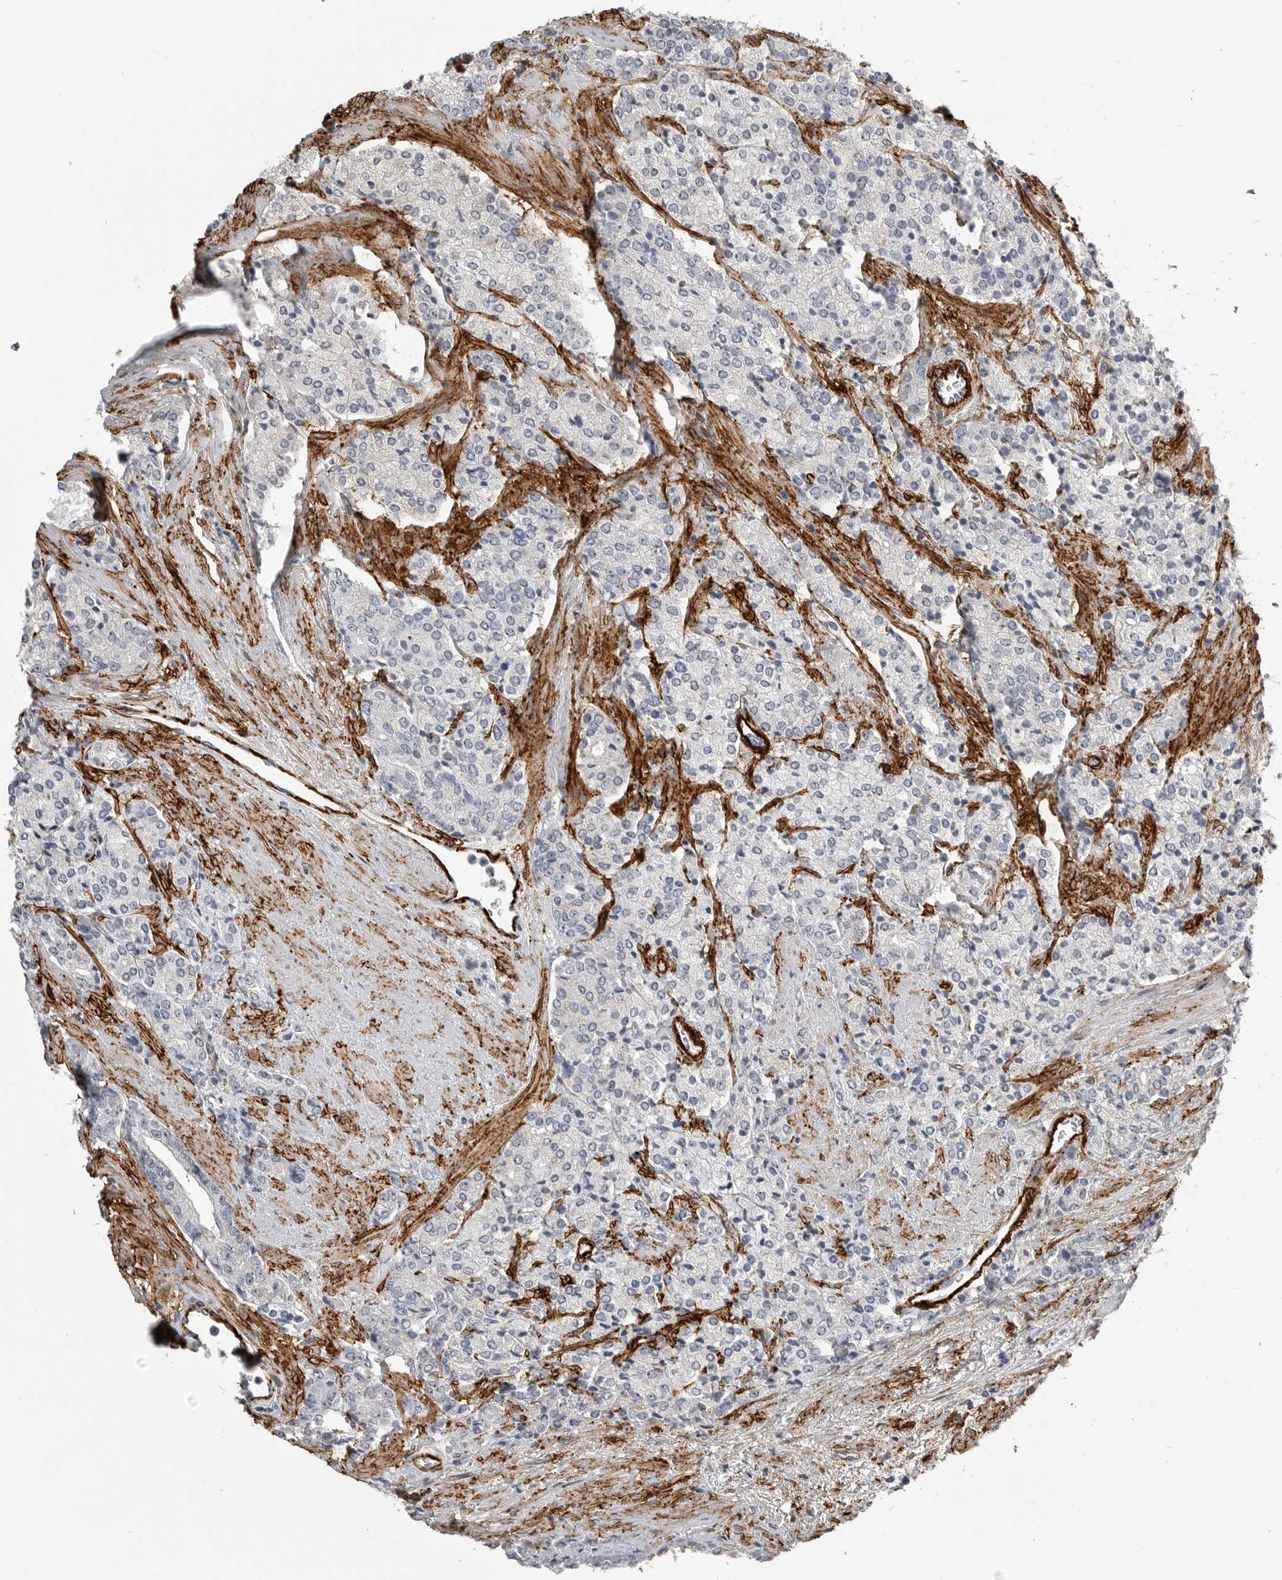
{"staining": {"intensity": "negative", "quantity": "none", "location": "none"}, "tissue": "prostate cancer", "cell_type": "Tumor cells", "image_type": "cancer", "snomed": [{"axis": "morphology", "description": "Adenocarcinoma, High grade"}, {"axis": "topography", "description": "Prostate"}], "caption": "Prostate cancer (high-grade adenocarcinoma) stained for a protein using immunohistochemistry exhibits no expression tumor cells.", "gene": "AOC3", "patient": {"sex": "male", "age": 71}}